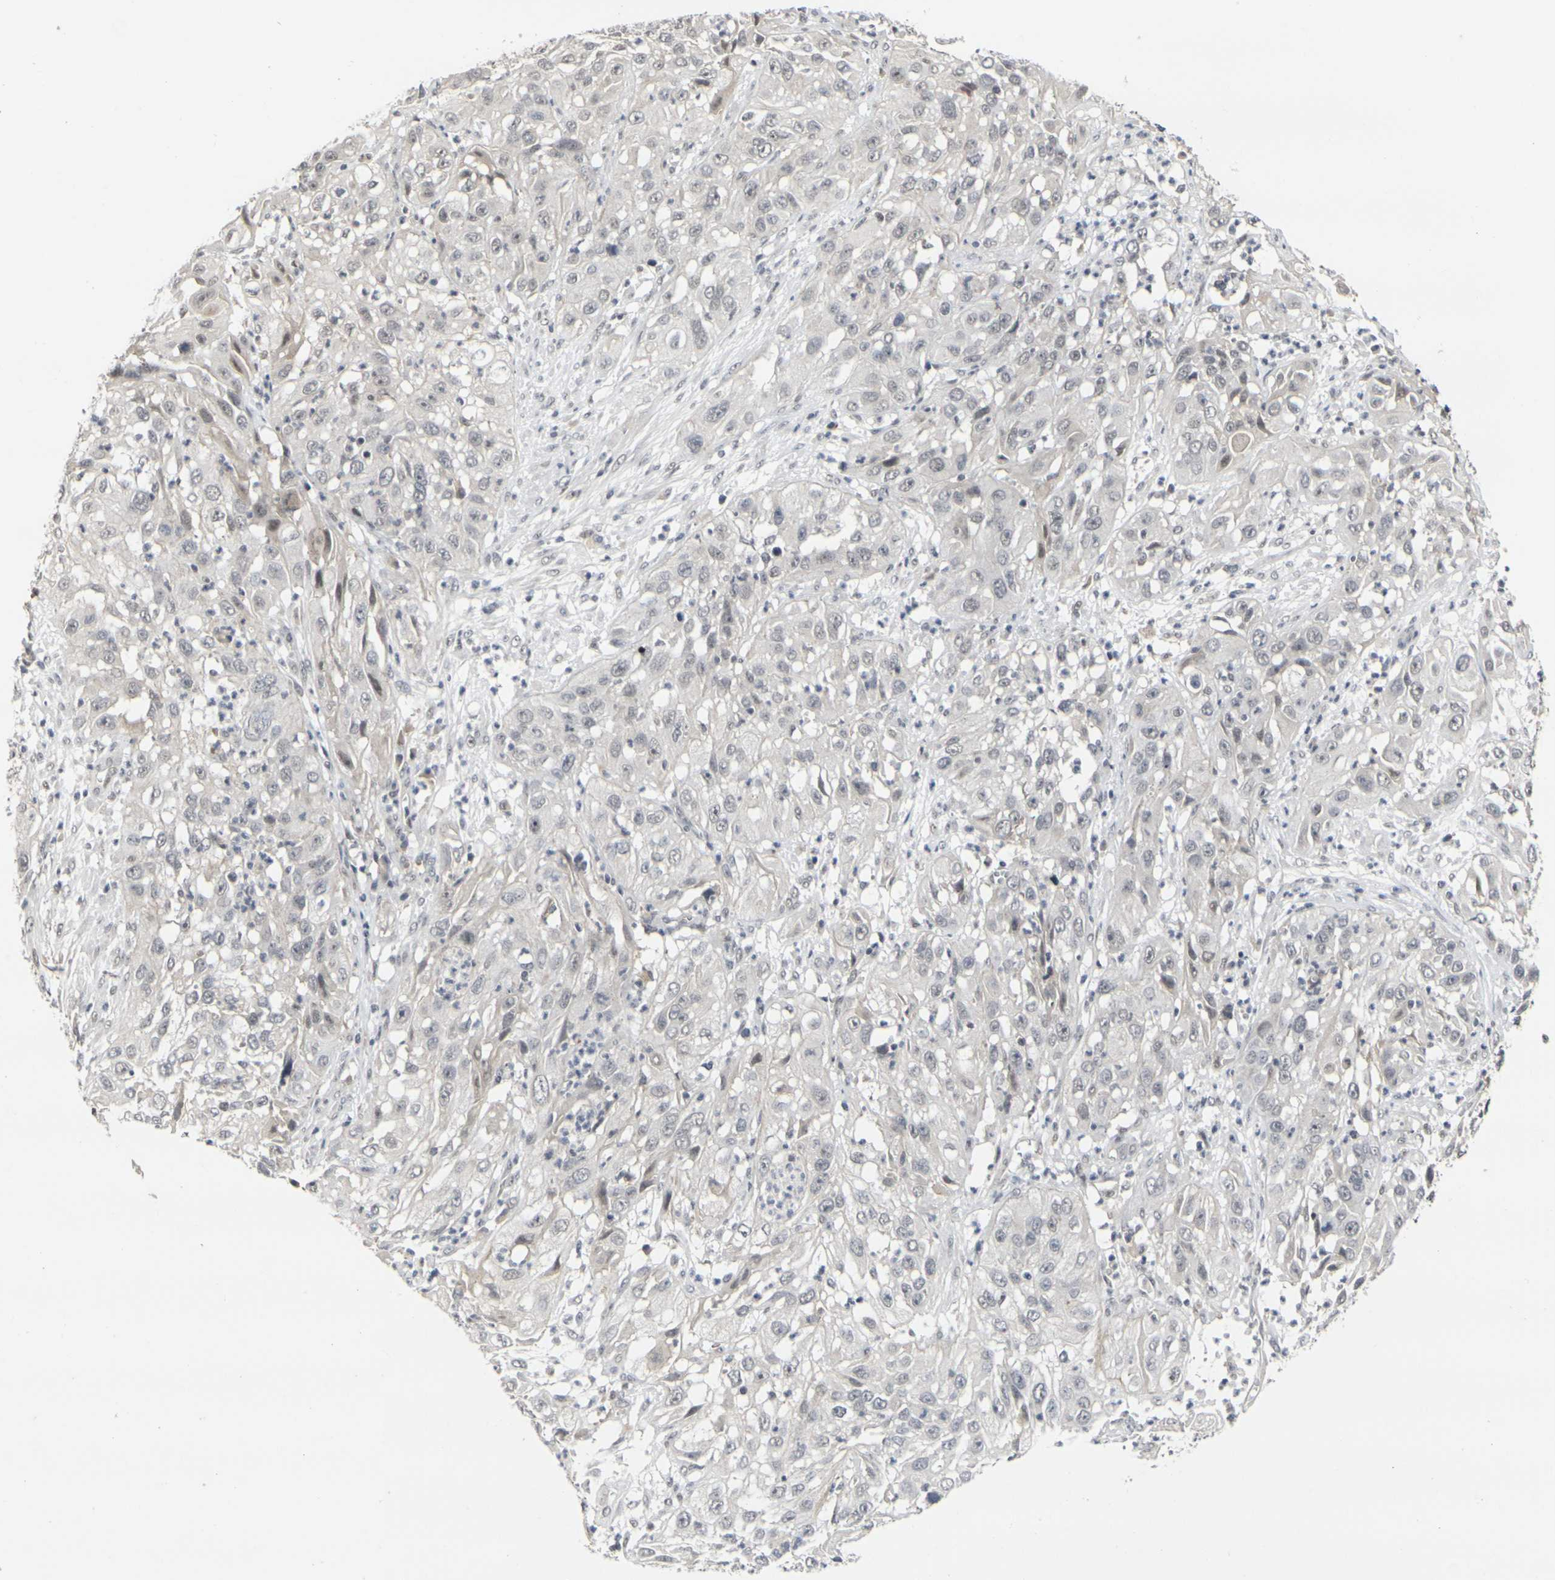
{"staining": {"intensity": "negative", "quantity": "none", "location": "none"}, "tissue": "cervical cancer", "cell_type": "Tumor cells", "image_type": "cancer", "snomed": [{"axis": "morphology", "description": "Squamous cell carcinoma, NOS"}, {"axis": "topography", "description": "Cervix"}], "caption": "Photomicrograph shows no significant protein expression in tumor cells of cervical cancer (squamous cell carcinoma).", "gene": "GPR19", "patient": {"sex": "female", "age": 32}}